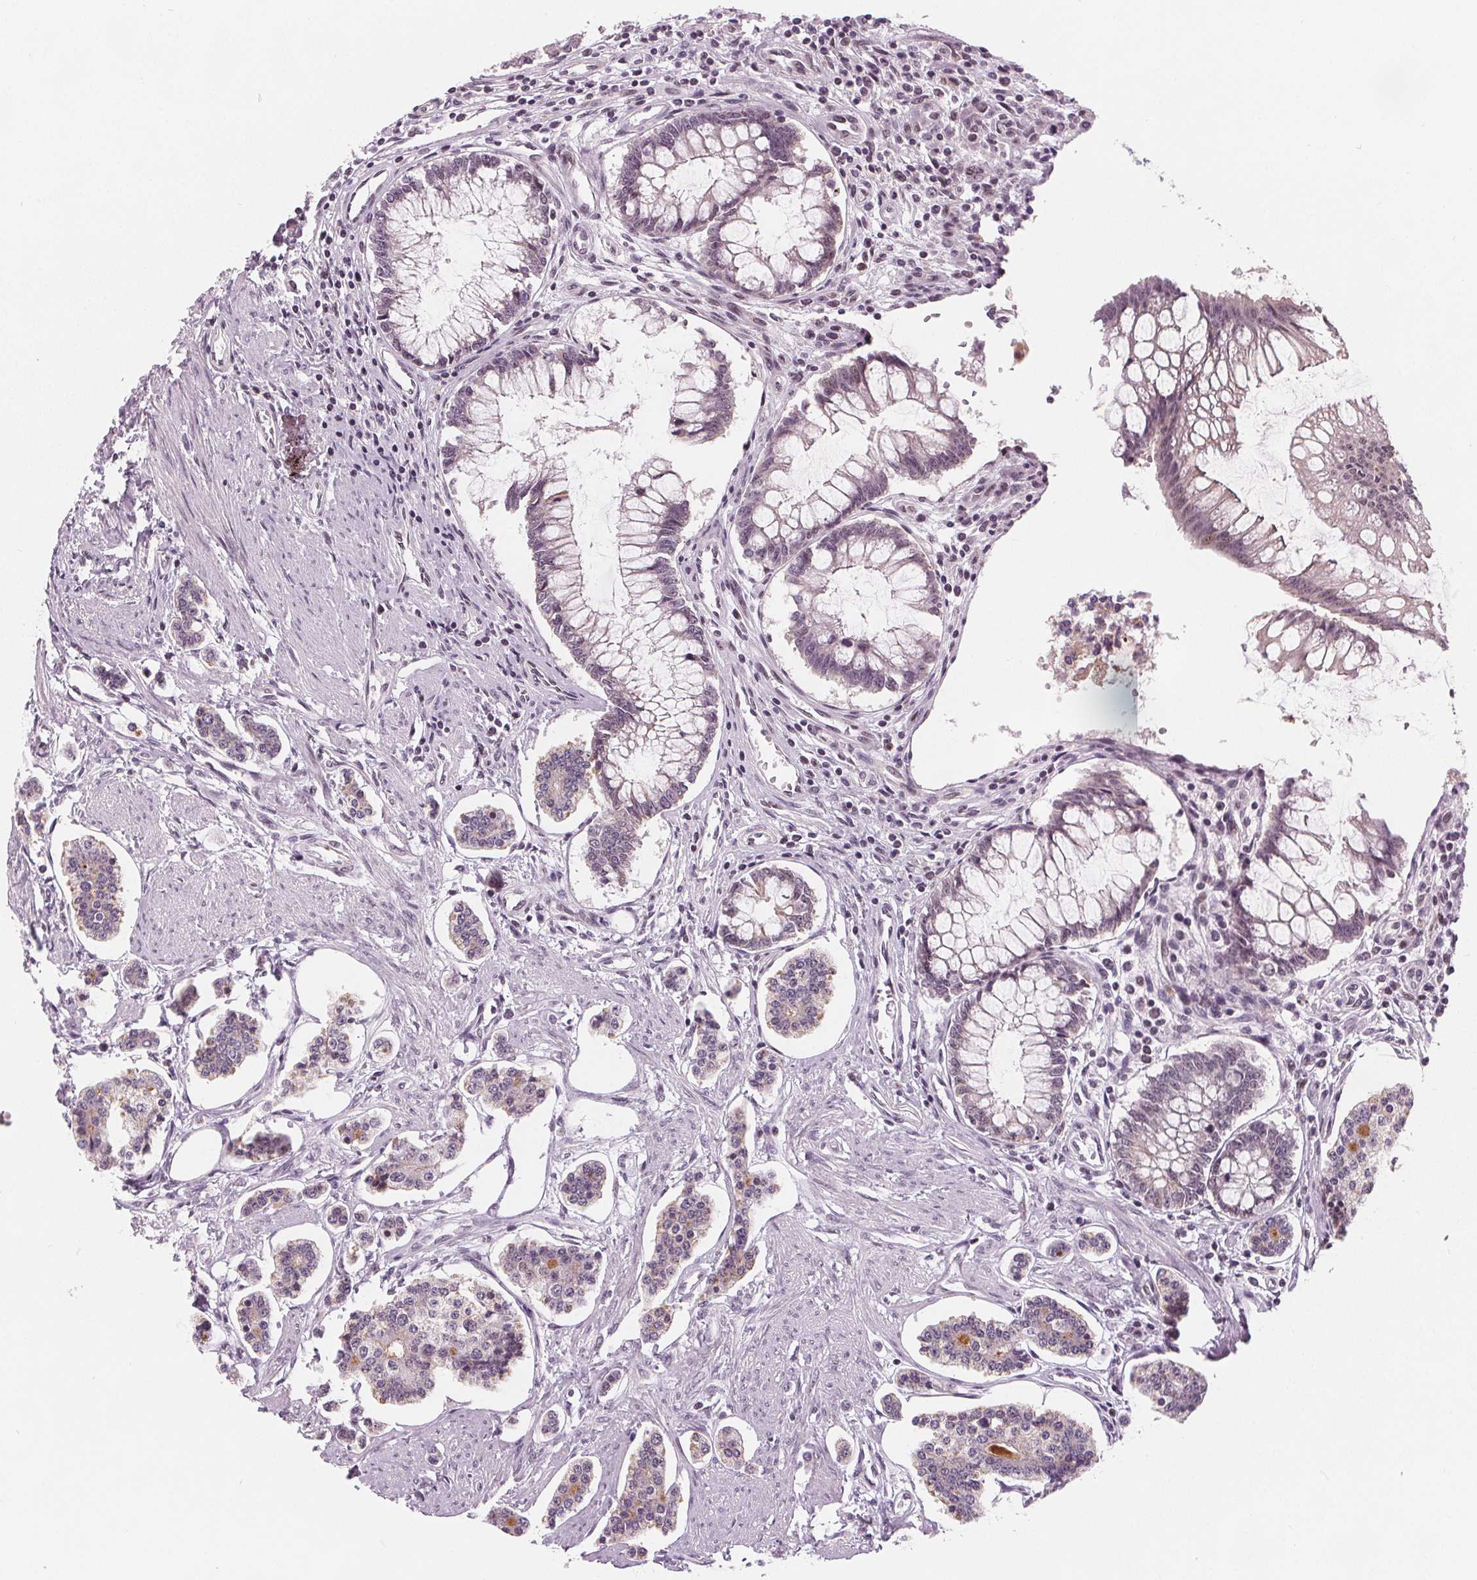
{"staining": {"intensity": "negative", "quantity": "none", "location": "none"}, "tissue": "carcinoid", "cell_type": "Tumor cells", "image_type": "cancer", "snomed": [{"axis": "morphology", "description": "Carcinoid, malignant, NOS"}, {"axis": "topography", "description": "Small intestine"}], "caption": "Photomicrograph shows no significant protein positivity in tumor cells of carcinoid (malignant).", "gene": "DPM2", "patient": {"sex": "female", "age": 65}}